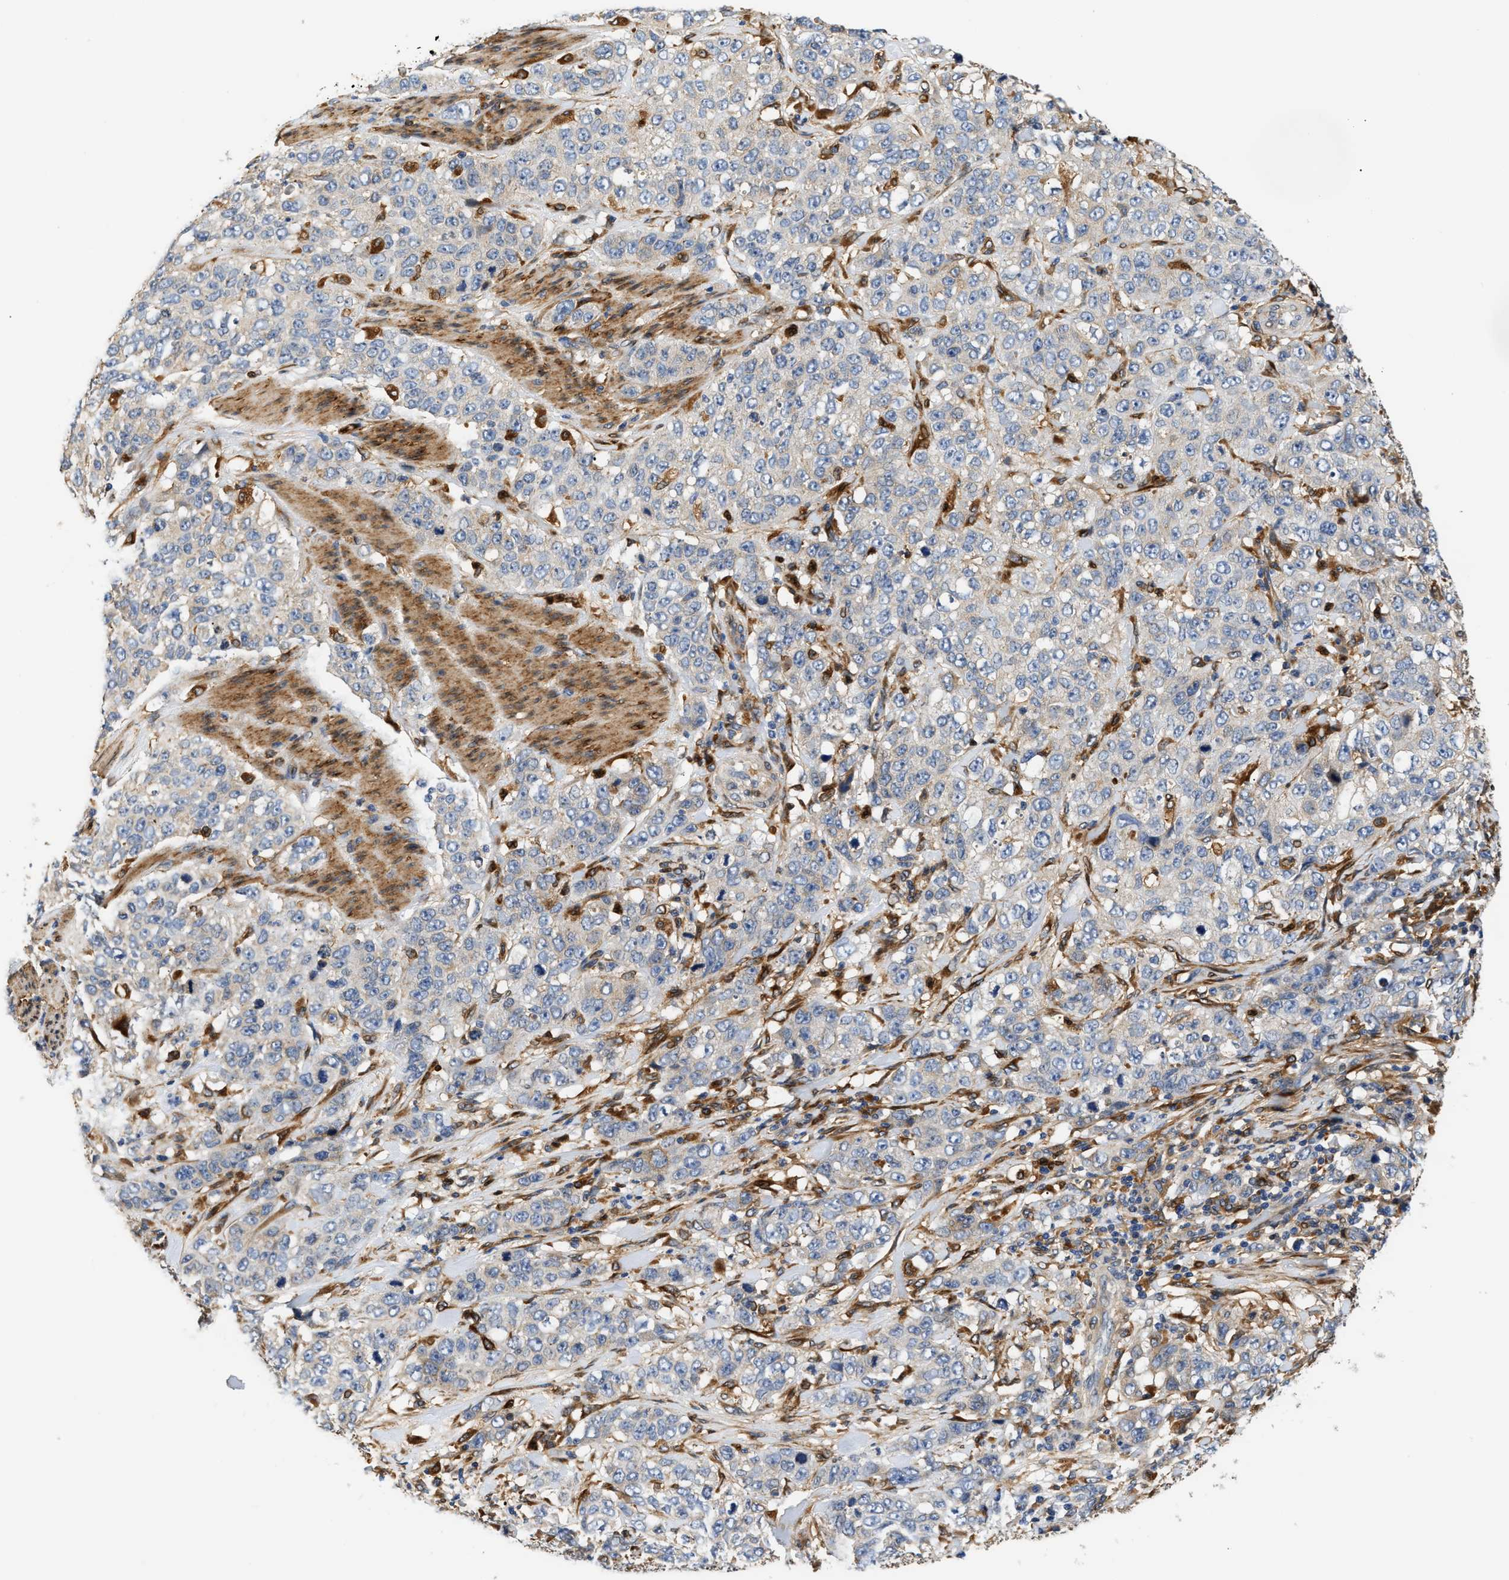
{"staining": {"intensity": "weak", "quantity": "<25%", "location": "cytoplasmic/membranous"}, "tissue": "stomach cancer", "cell_type": "Tumor cells", "image_type": "cancer", "snomed": [{"axis": "morphology", "description": "Adenocarcinoma, NOS"}, {"axis": "topography", "description": "Stomach"}], "caption": "This is an immunohistochemistry photomicrograph of human adenocarcinoma (stomach). There is no expression in tumor cells.", "gene": "RAB31", "patient": {"sex": "male", "age": 48}}